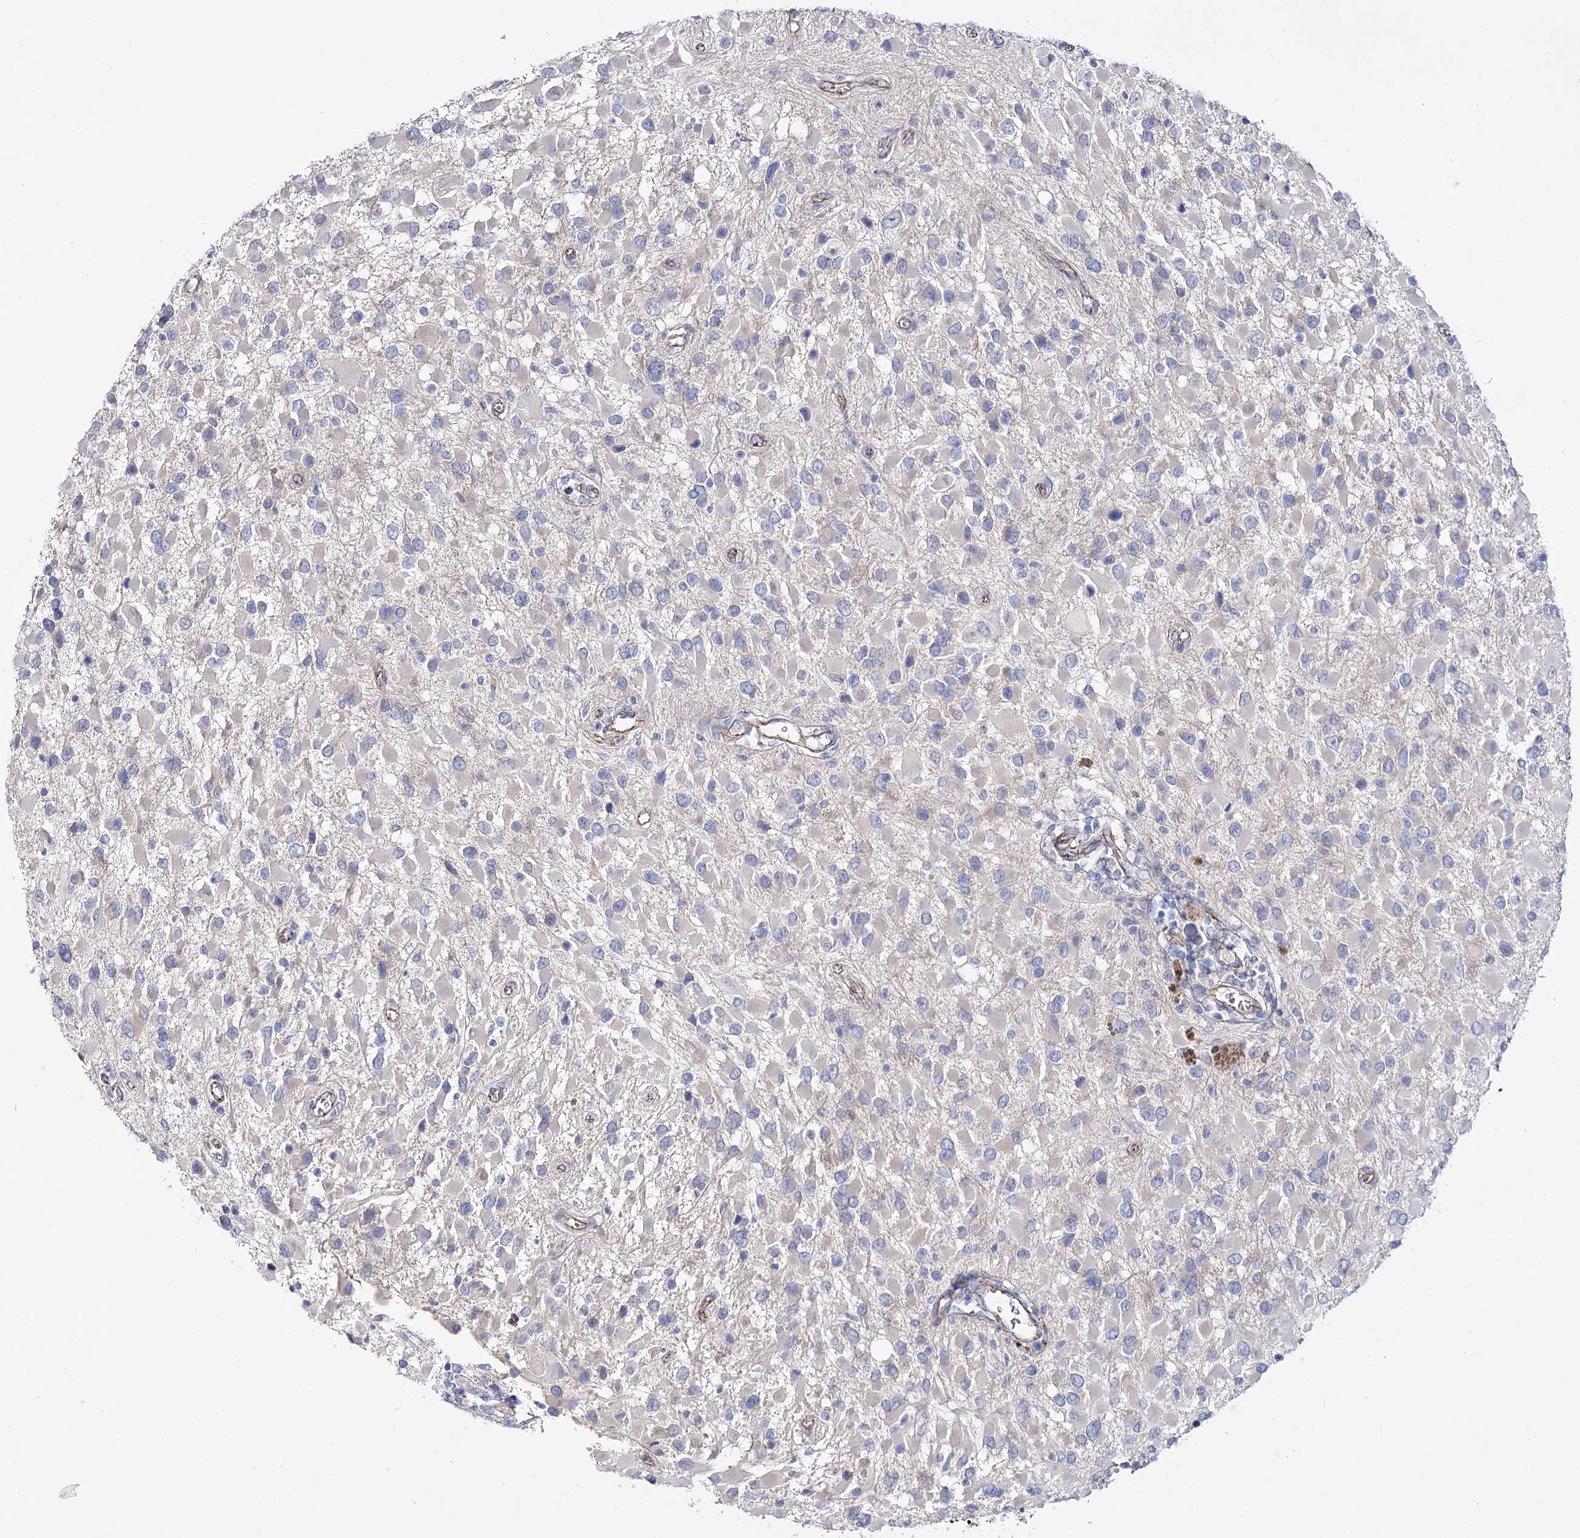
{"staining": {"intensity": "negative", "quantity": "none", "location": "none"}, "tissue": "glioma", "cell_type": "Tumor cells", "image_type": "cancer", "snomed": [{"axis": "morphology", "description": "Glioma, malignant, High grade"}, {"axis": "topography", "description": "Brain"}], "caption": "Immunohistochemical staining of human glioma exhibits no significant expression in tumor cells.", "gene": "NRAP", "patient": {"sex": "male", "age": 53}}